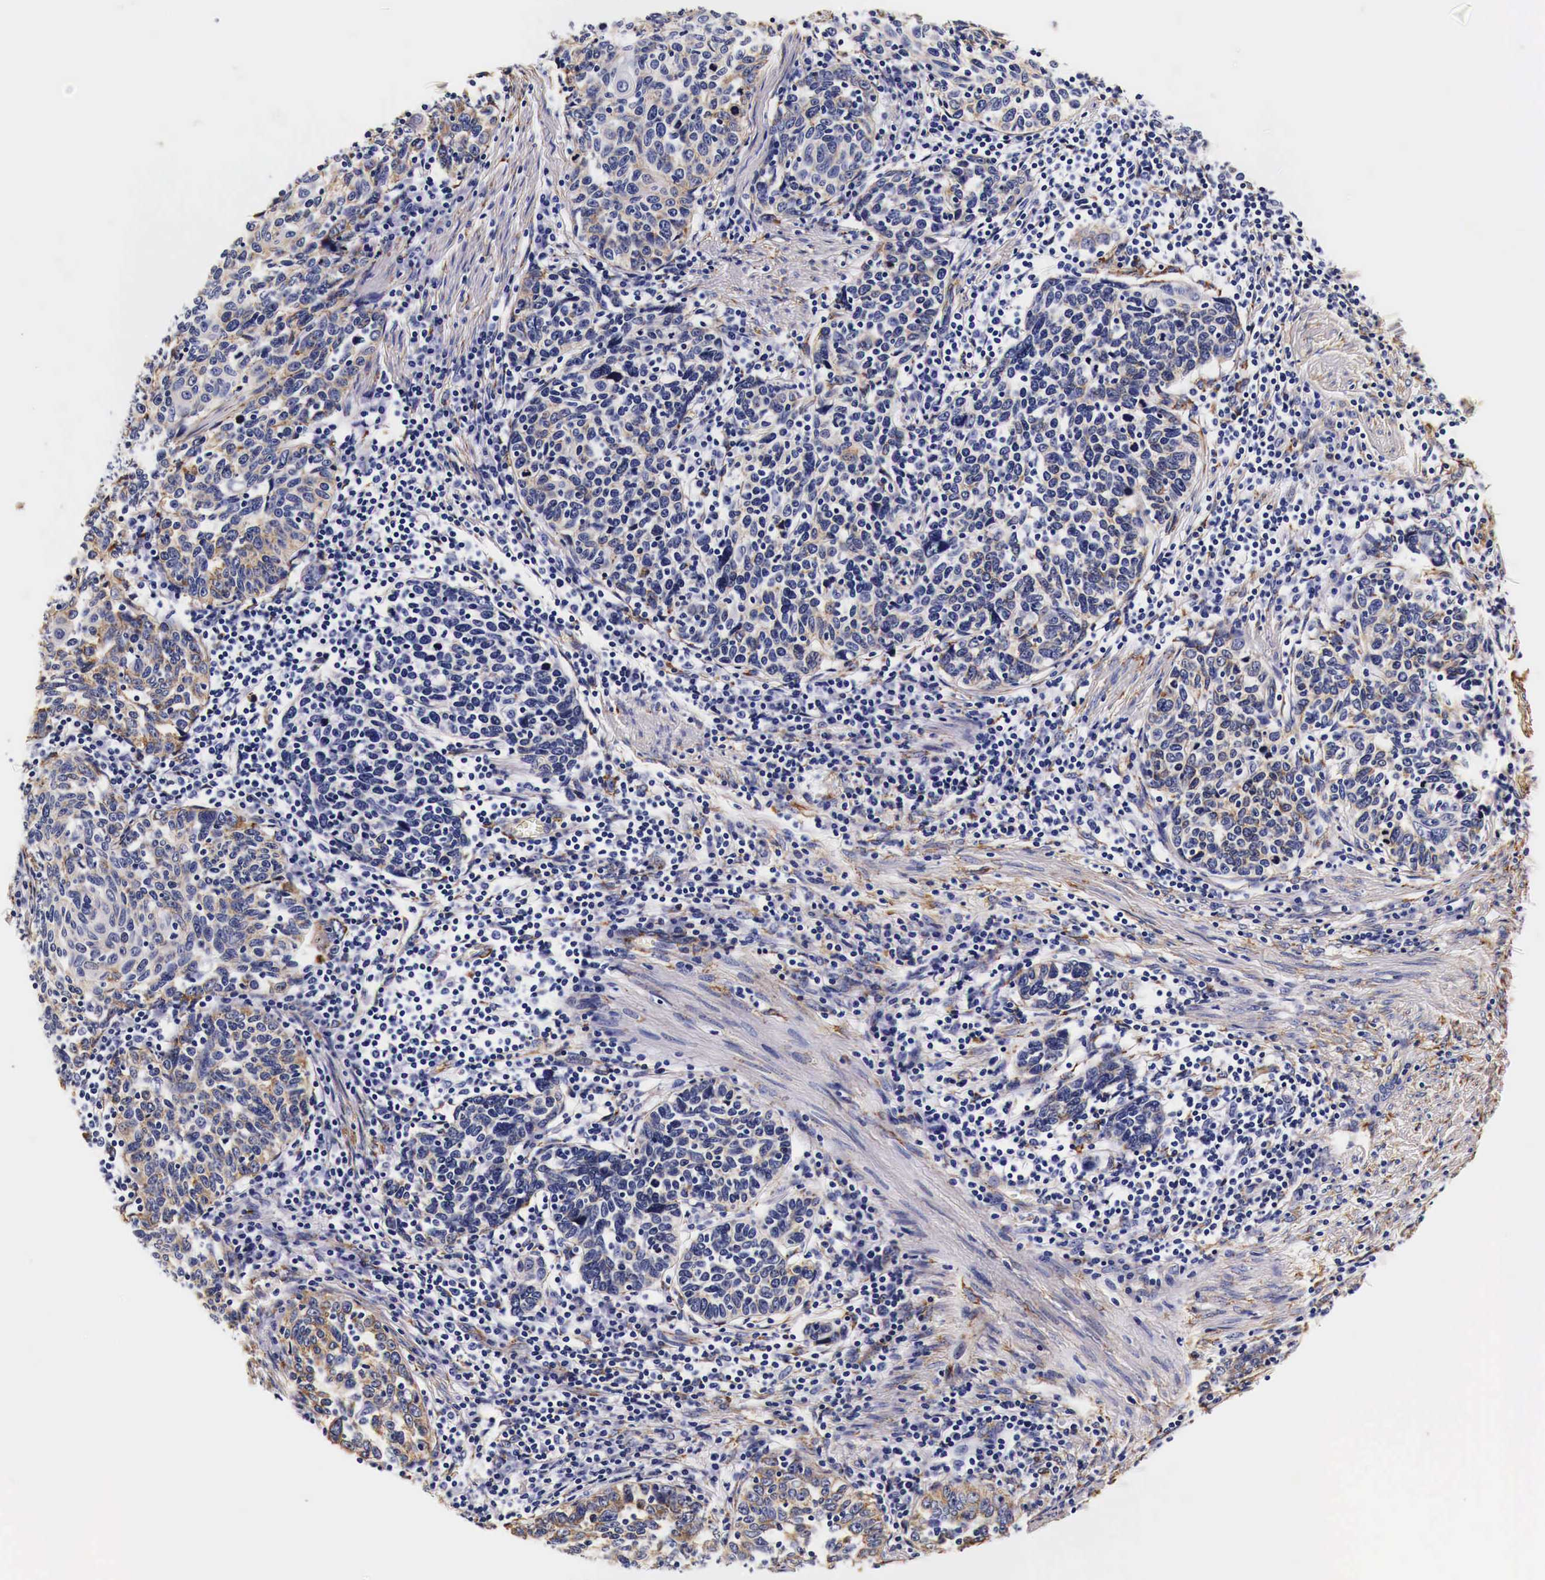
{"staining": {"intensity": "moderate", "quantity": "<25%", "location": "cytoplasmic/membranous"}, "tissue": "cervical cancer", "cell_type": "Tumor cells", "image_type": "cancer", "snomed": [{"axis": "morphology", "description": "Squamous cell carcinoma, NOS"}, {"axis": "topography", "description": "Cervix"}], "caption": "Immunohistochemical staining of human squamous cell carcinoma (cervical) displays low levels of moderate cytoplasmic/membranous positivity in about <25% of tumor cells.", "gene": "LAMB2", "patient": {"sex": "female", "age": 41}}